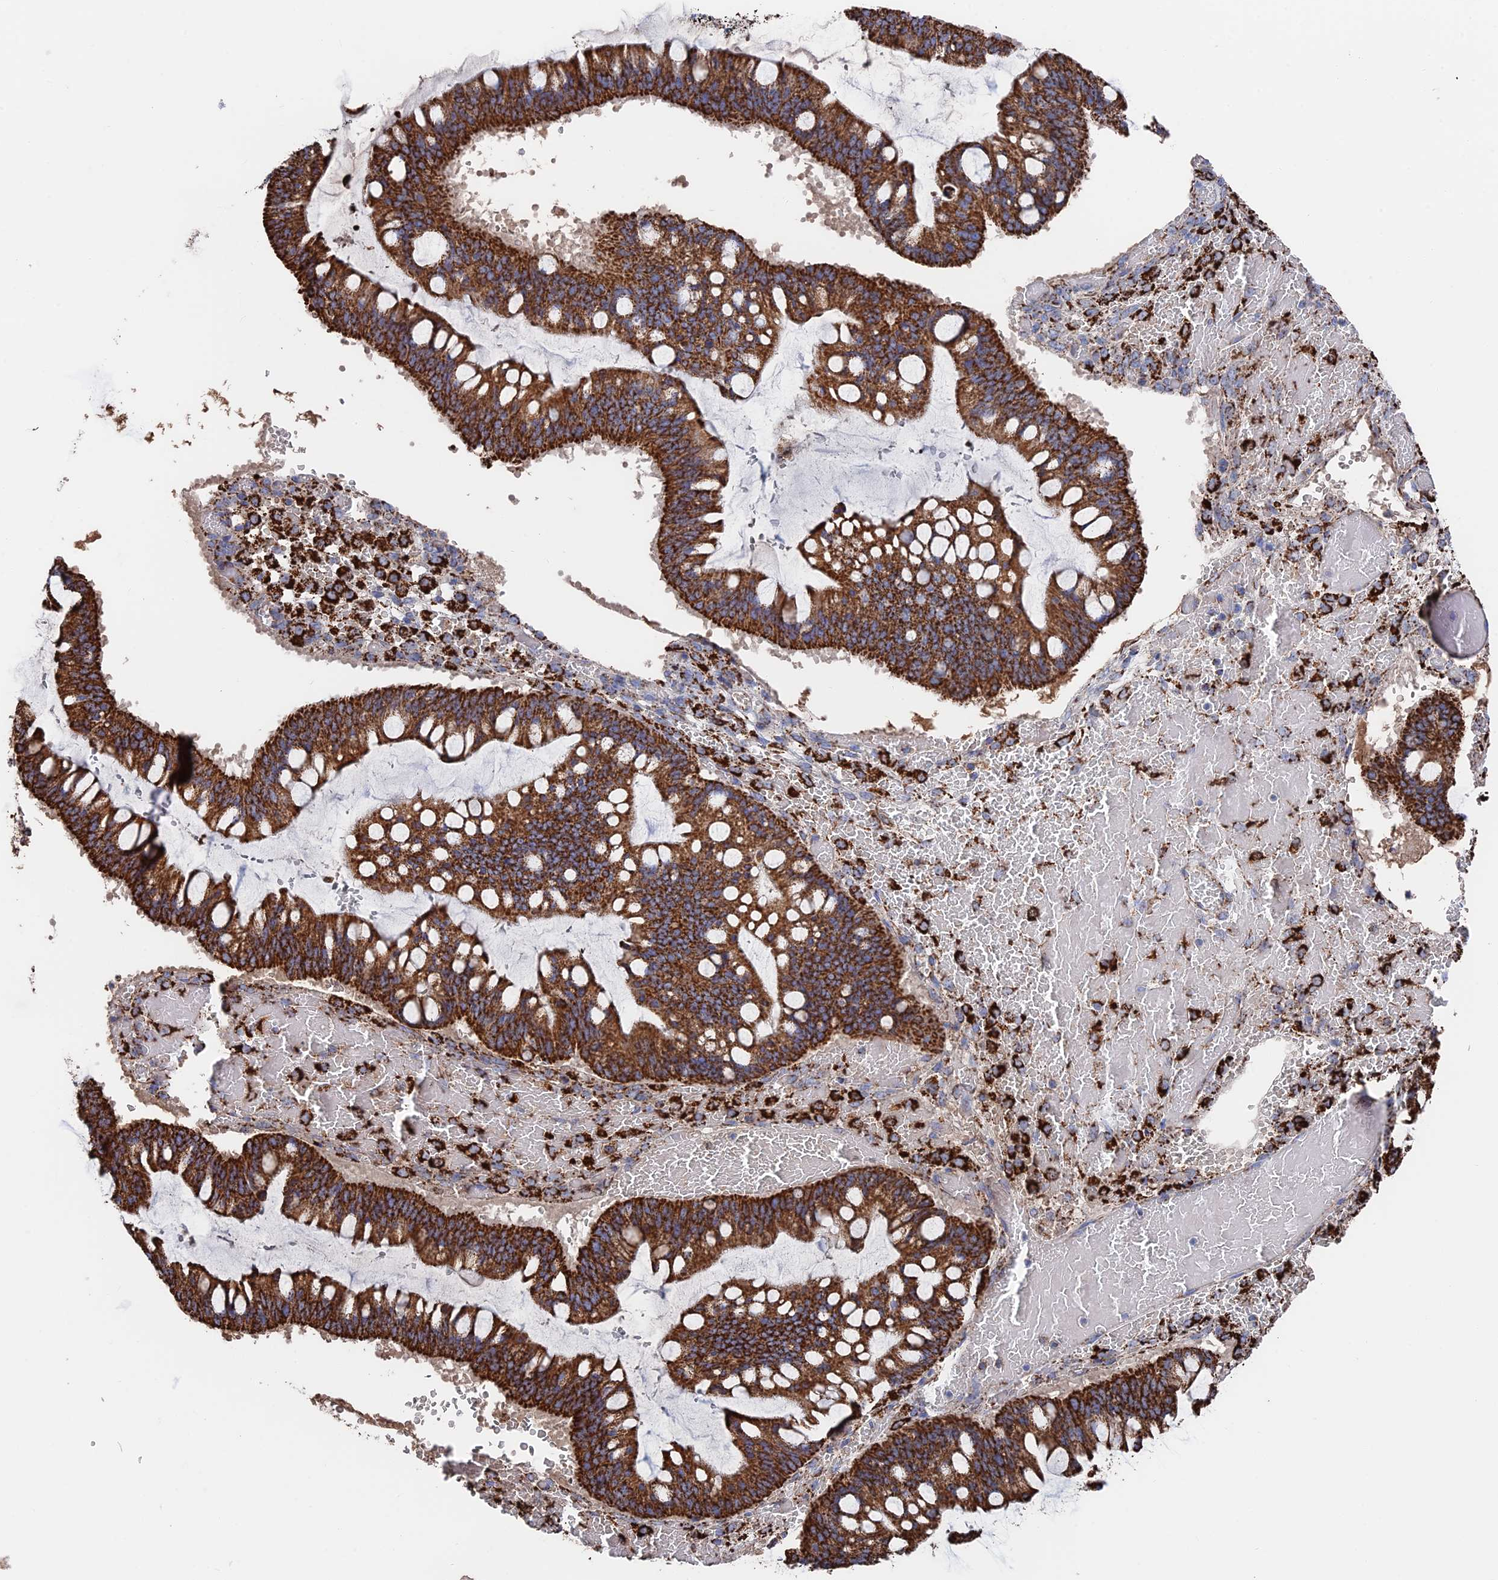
{"staining": {"intensity": "strong", "quantity": ">75%", "location": "cytoplasmic/membranous"}, "tissue": "ovarian cancer", "cell_type": "Tumor cells", "image_type": "cancer", "snomed": [{"axis": "morphology", "description": "Cystadenocarcinoma, mucinous, NOS"}, {"axis": "topography", "description": "Ovary"}], "caption": "Ovarian cancer was stained to show a protein in brown. There is high levels of strong cytoplasmic/membranous staining in approximately >75% of tumor cells.", "gene": "HAUS8", "patient": {"sex": "female", "age": 73}}